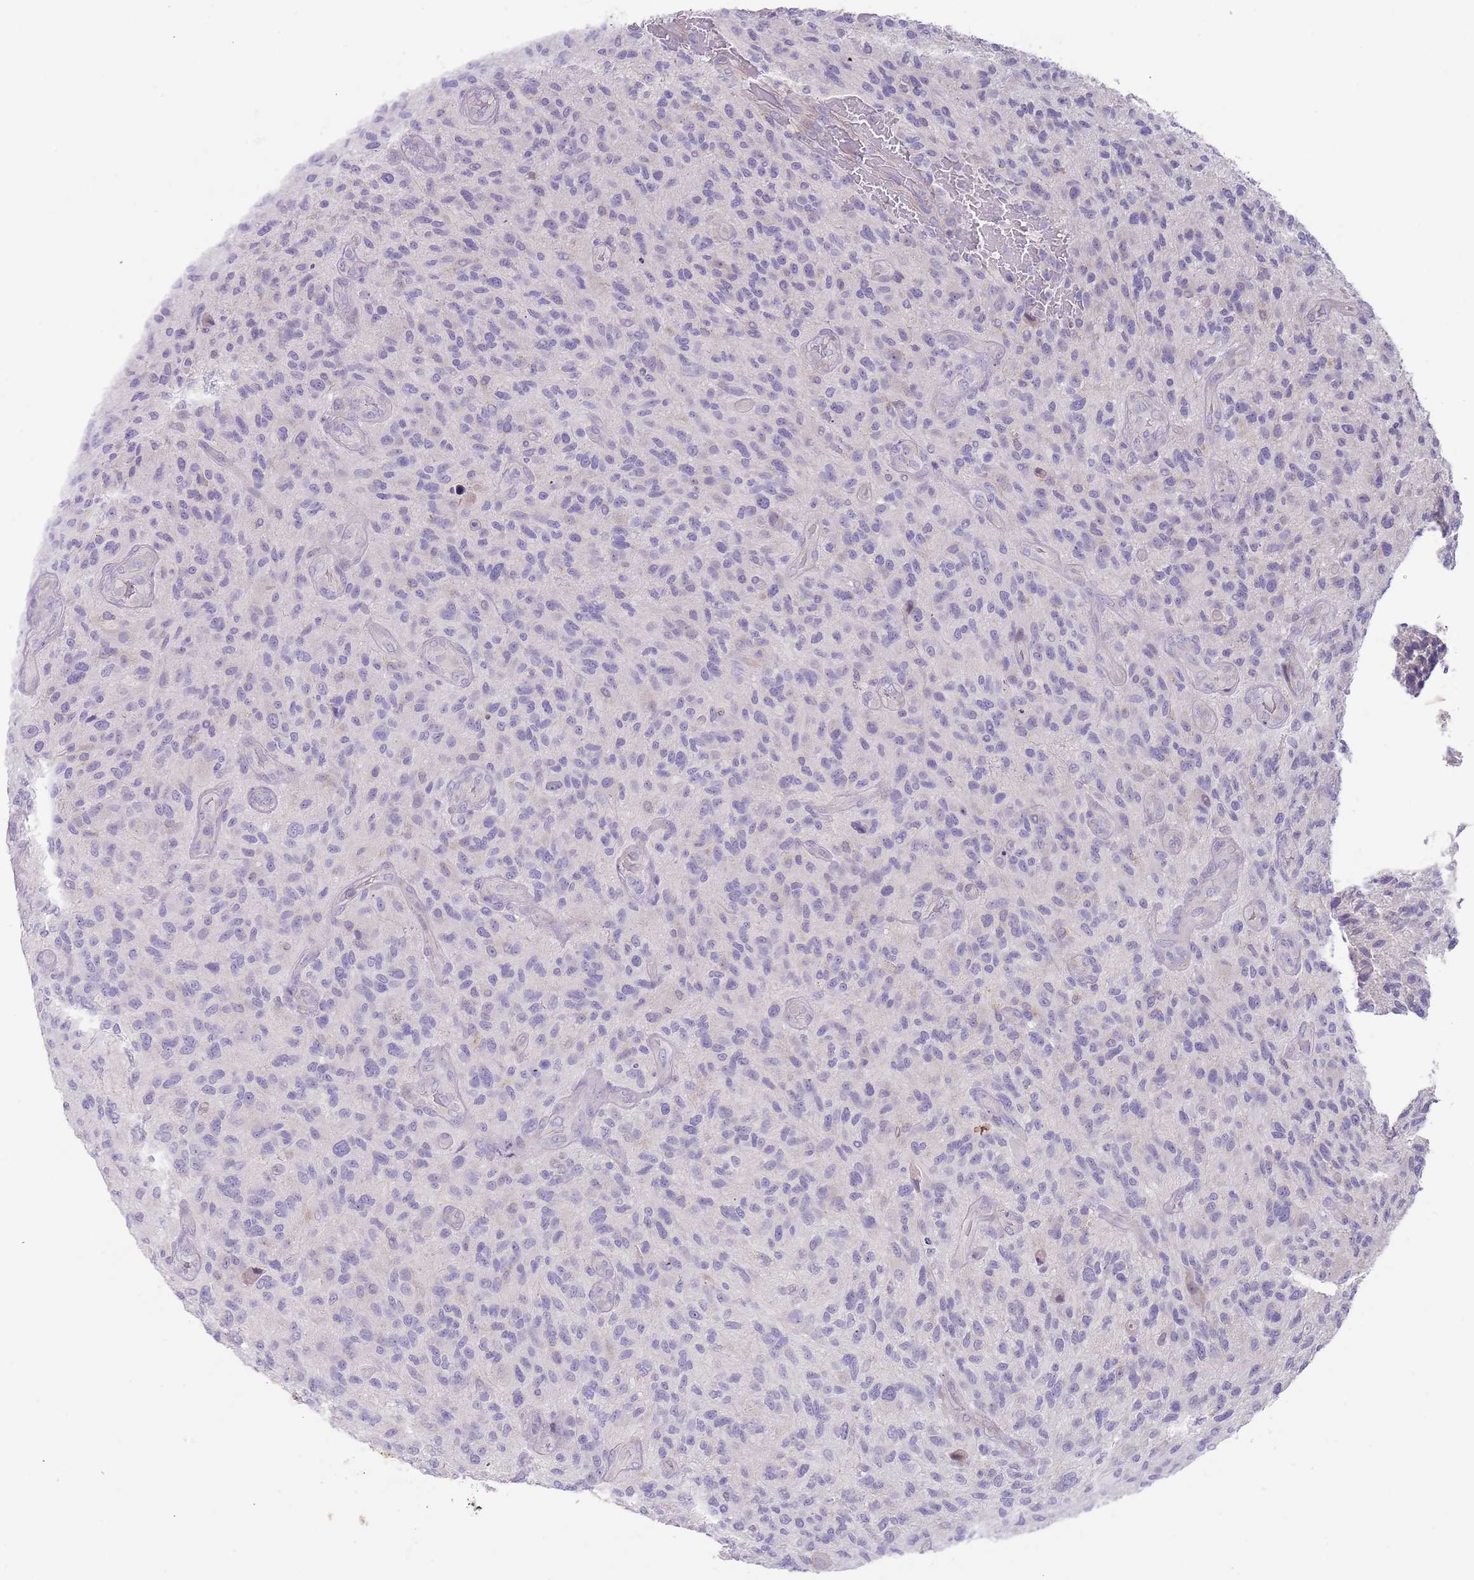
{"staining": {"intensity": "negative", "quantity": "none", "location": "none"}, "tissue": "glioma", "cell_type": "Tumor cells", "image_type": "cancer", "snomed": [{"axis": "morphology", "description": "Glioma, malignant, High grade"}, {"axis": "topography", "description": "Brain"}], "caption": "Malignant high-grade glioma was stained to show a protein in brown. There is no significant expression in tumor cells.", "gene": "PRAC1", "patient": {"sex": "male", "age": 47}}